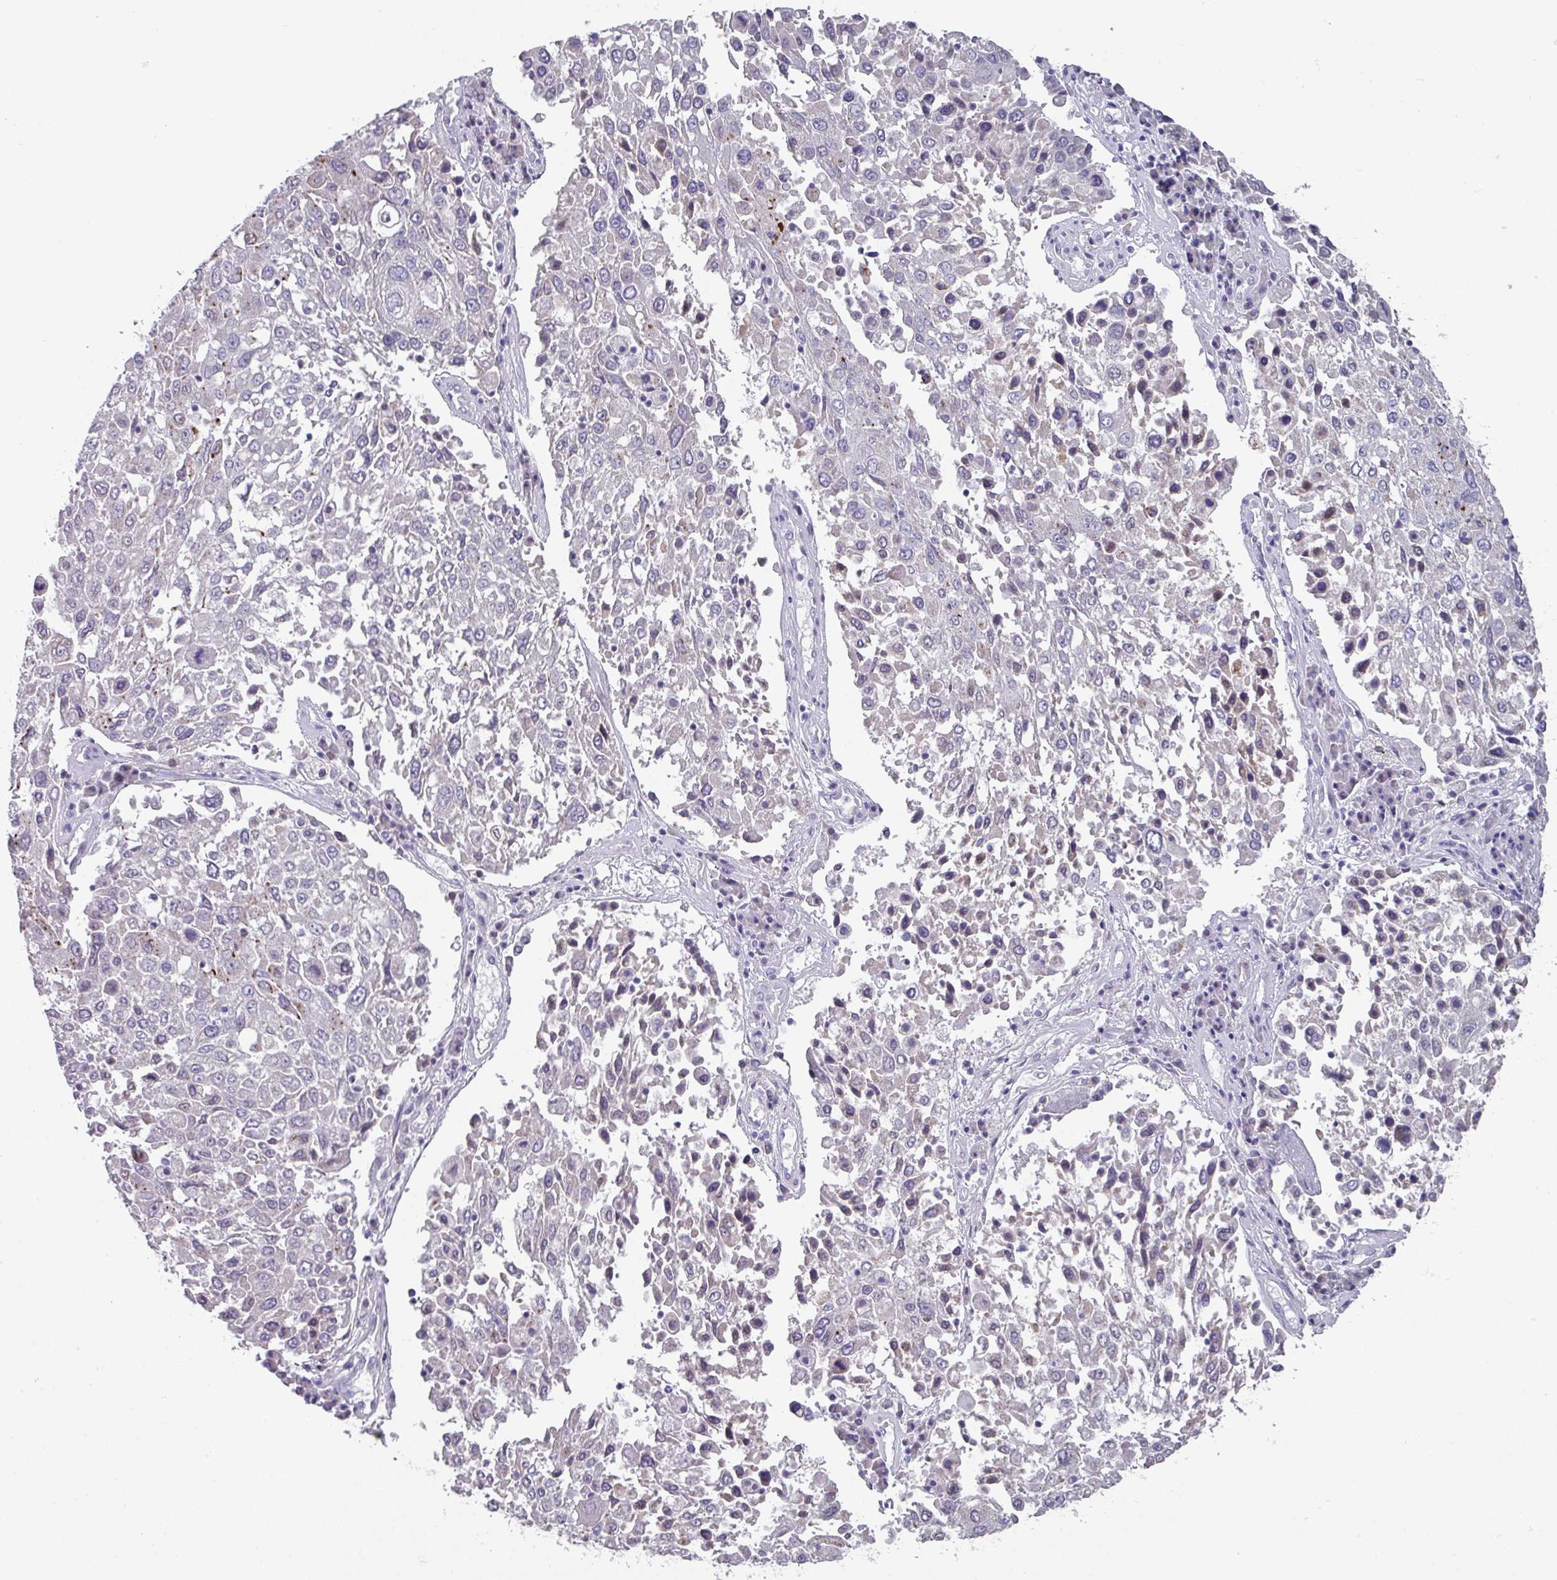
{"staining": {"intensity": "negative", "quantity": "none", "location": "none"}, "tissue": "lung cancer", "cell_type": "Tumor cells", "image_type": "cancer", "snomed": [{"axis": "morphology", "description": "Squamous cell carcinoma, NOS"}, {"axis": "topography", "description": "Lung"}], "caption": "Photomicrograph shows no significant protein positivity in tumor cells of squamous cell carcinoma (lung). (DAB IHC with hematoxylin counter stain).", "gene": "VKORC1L1", "patient": {"sex": "male", "age": 65}}